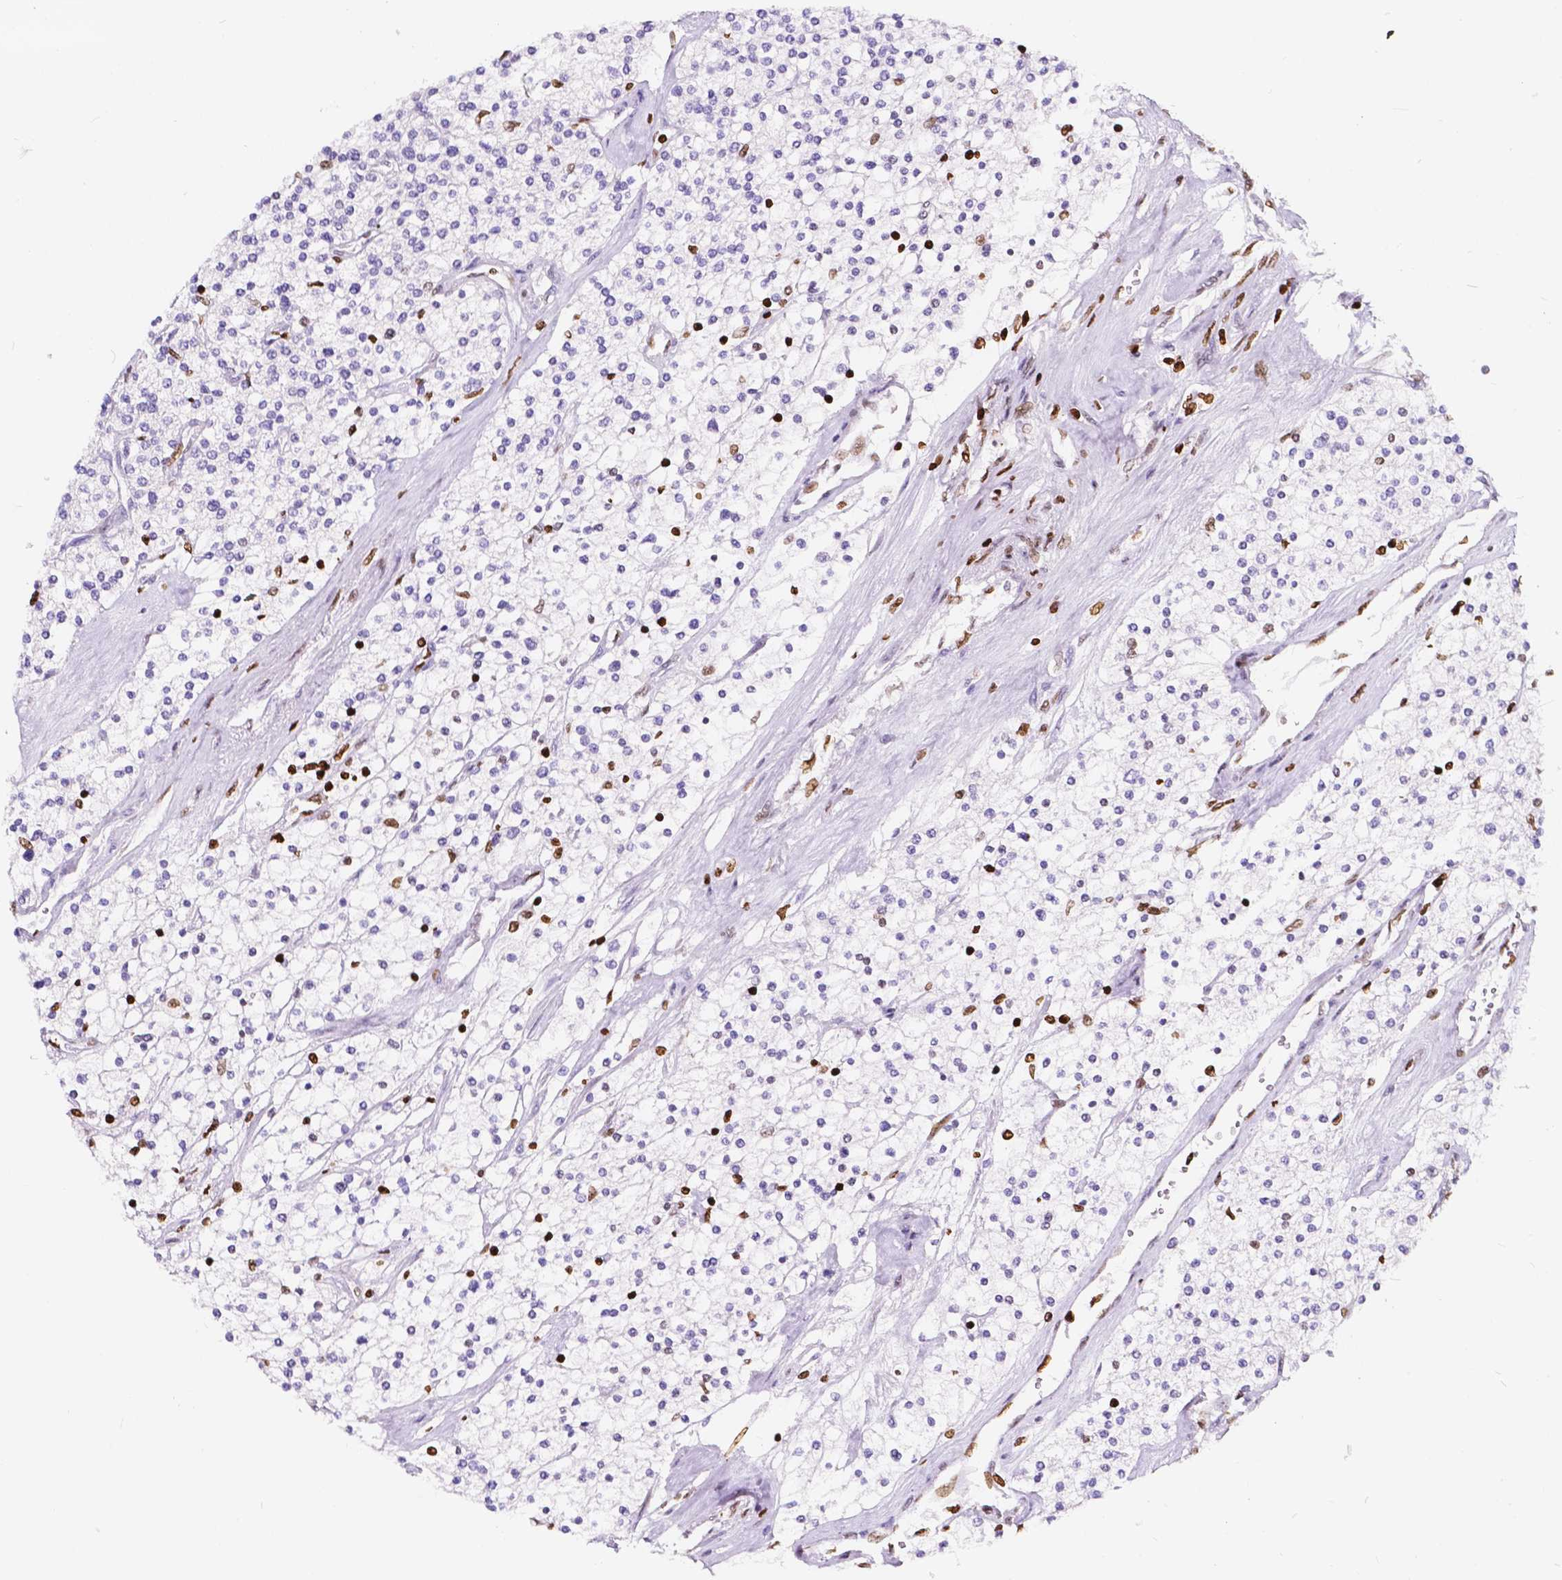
{"staining": {"intensity": "strong", "quantity": "<25%", "location": "nuclear"}, "tissue": "renal cancer", "cell_type": "Tumor cells", "image_type": "cancer", "snomed": [{"axis": "morphology", "description": "Adenocarcinoma, NOS"}, {"axis": "topography", "description": "Kidney"}], "caption": "Protein staining reveals strong nuclear positivity in about <25% of tumor cells in renal adenocarcinoma. (DAB IHC, brown staining for protein, blue staining for nuclei).", "gene": "CBY3", "patient": {"sex": "male", "age": 80}}